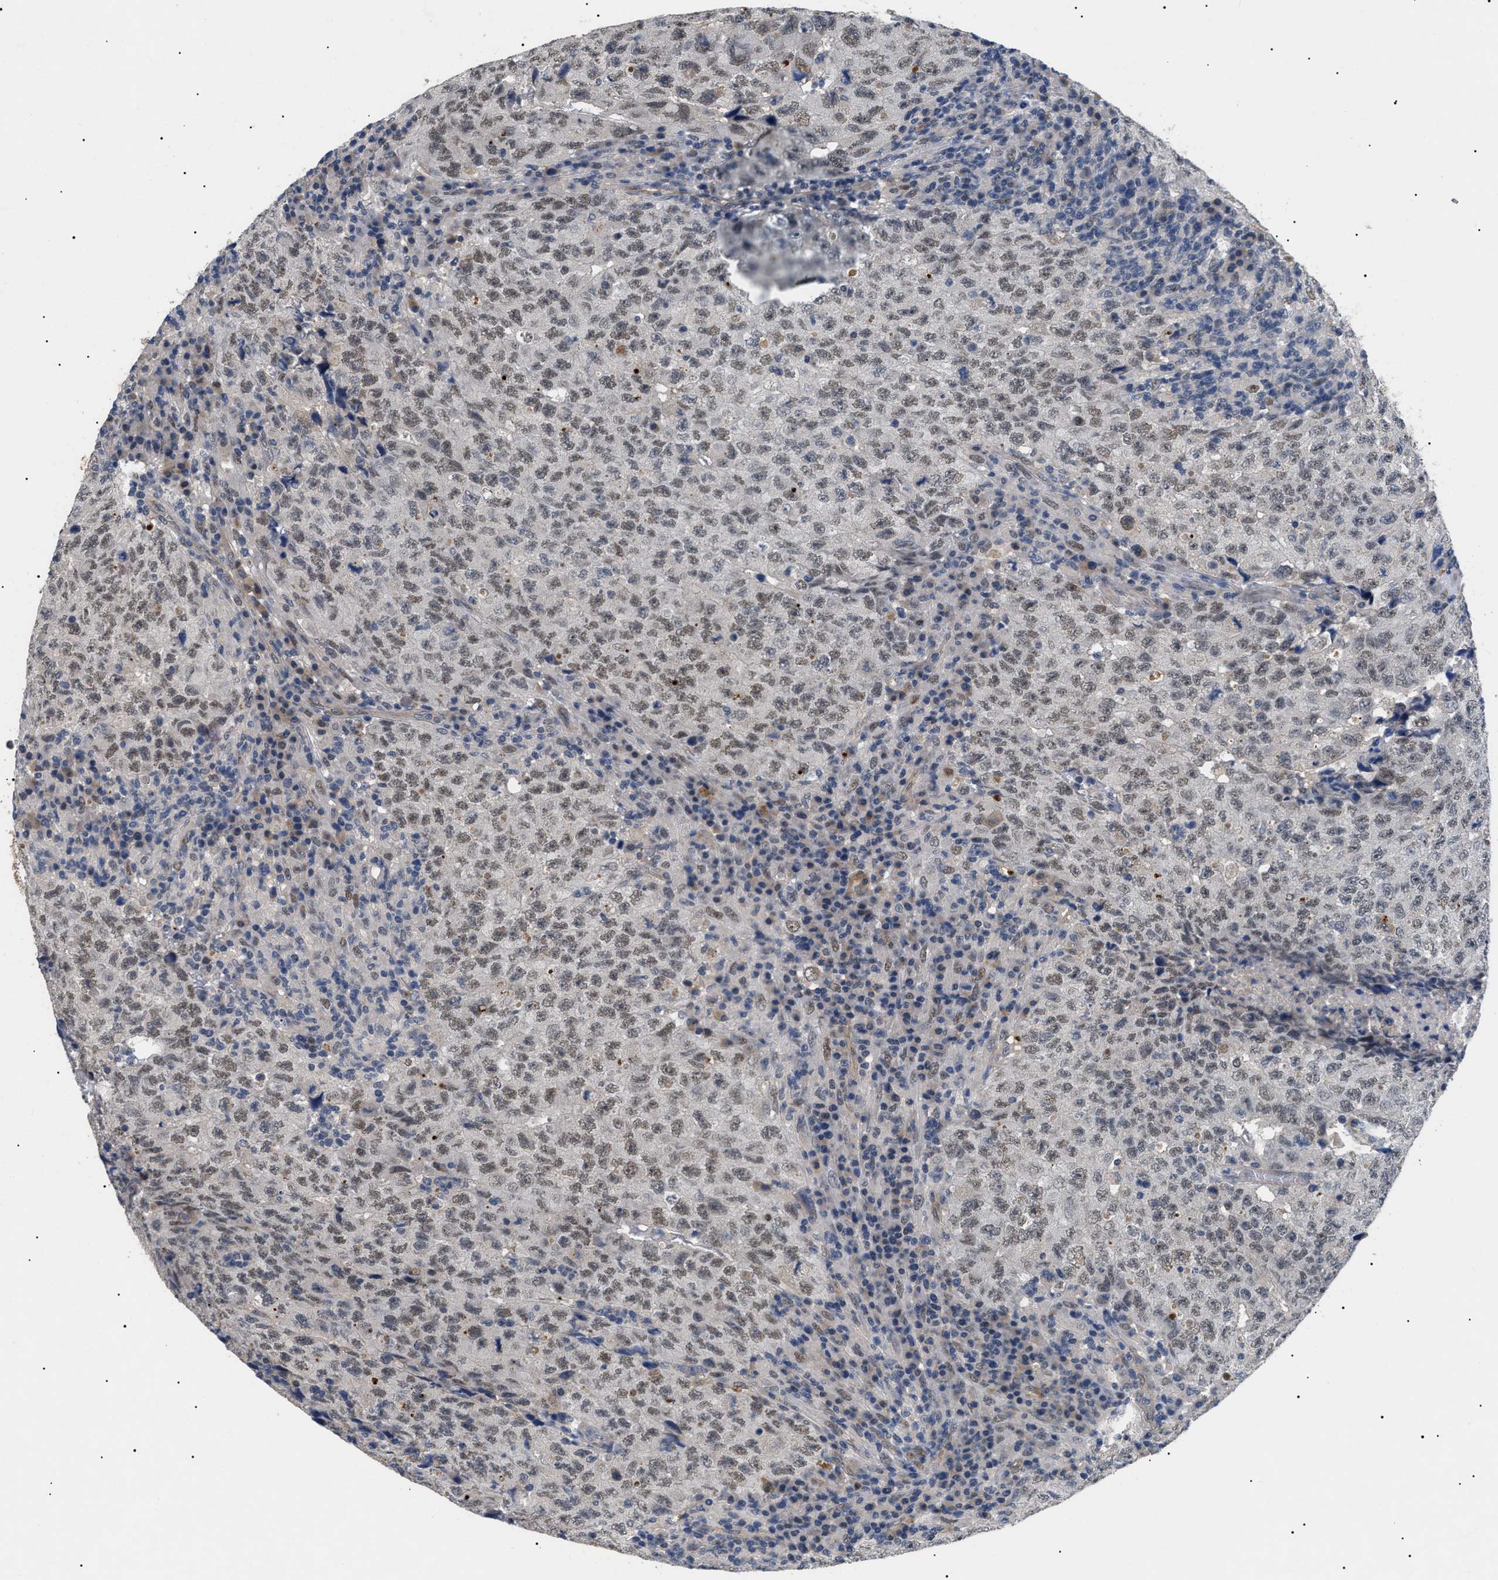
{"staining": {"intensity": "weak", "quantity": ">75%", "location": "nuclear"}, "tissue": "testis cancer", "cell_type": "Tumor cells", "image_type": "cancer", "snomed": [{"axis": "morphology", "description": "Necrosis, NOS"}, {"axis": "morphology", "description": "Carcinoma, Embryonal, NOS"}, {"axis": "topography", "description": "Testis"}], "caption": "Embryonal carcinoma (testis) stained for a protein displays weak nuclear positivity in tumor cells. The protein is shown in brown color, while the nuclei are stained blue.", "gene": "CRCP", "patient": {"sex": "male", "age": 19}}